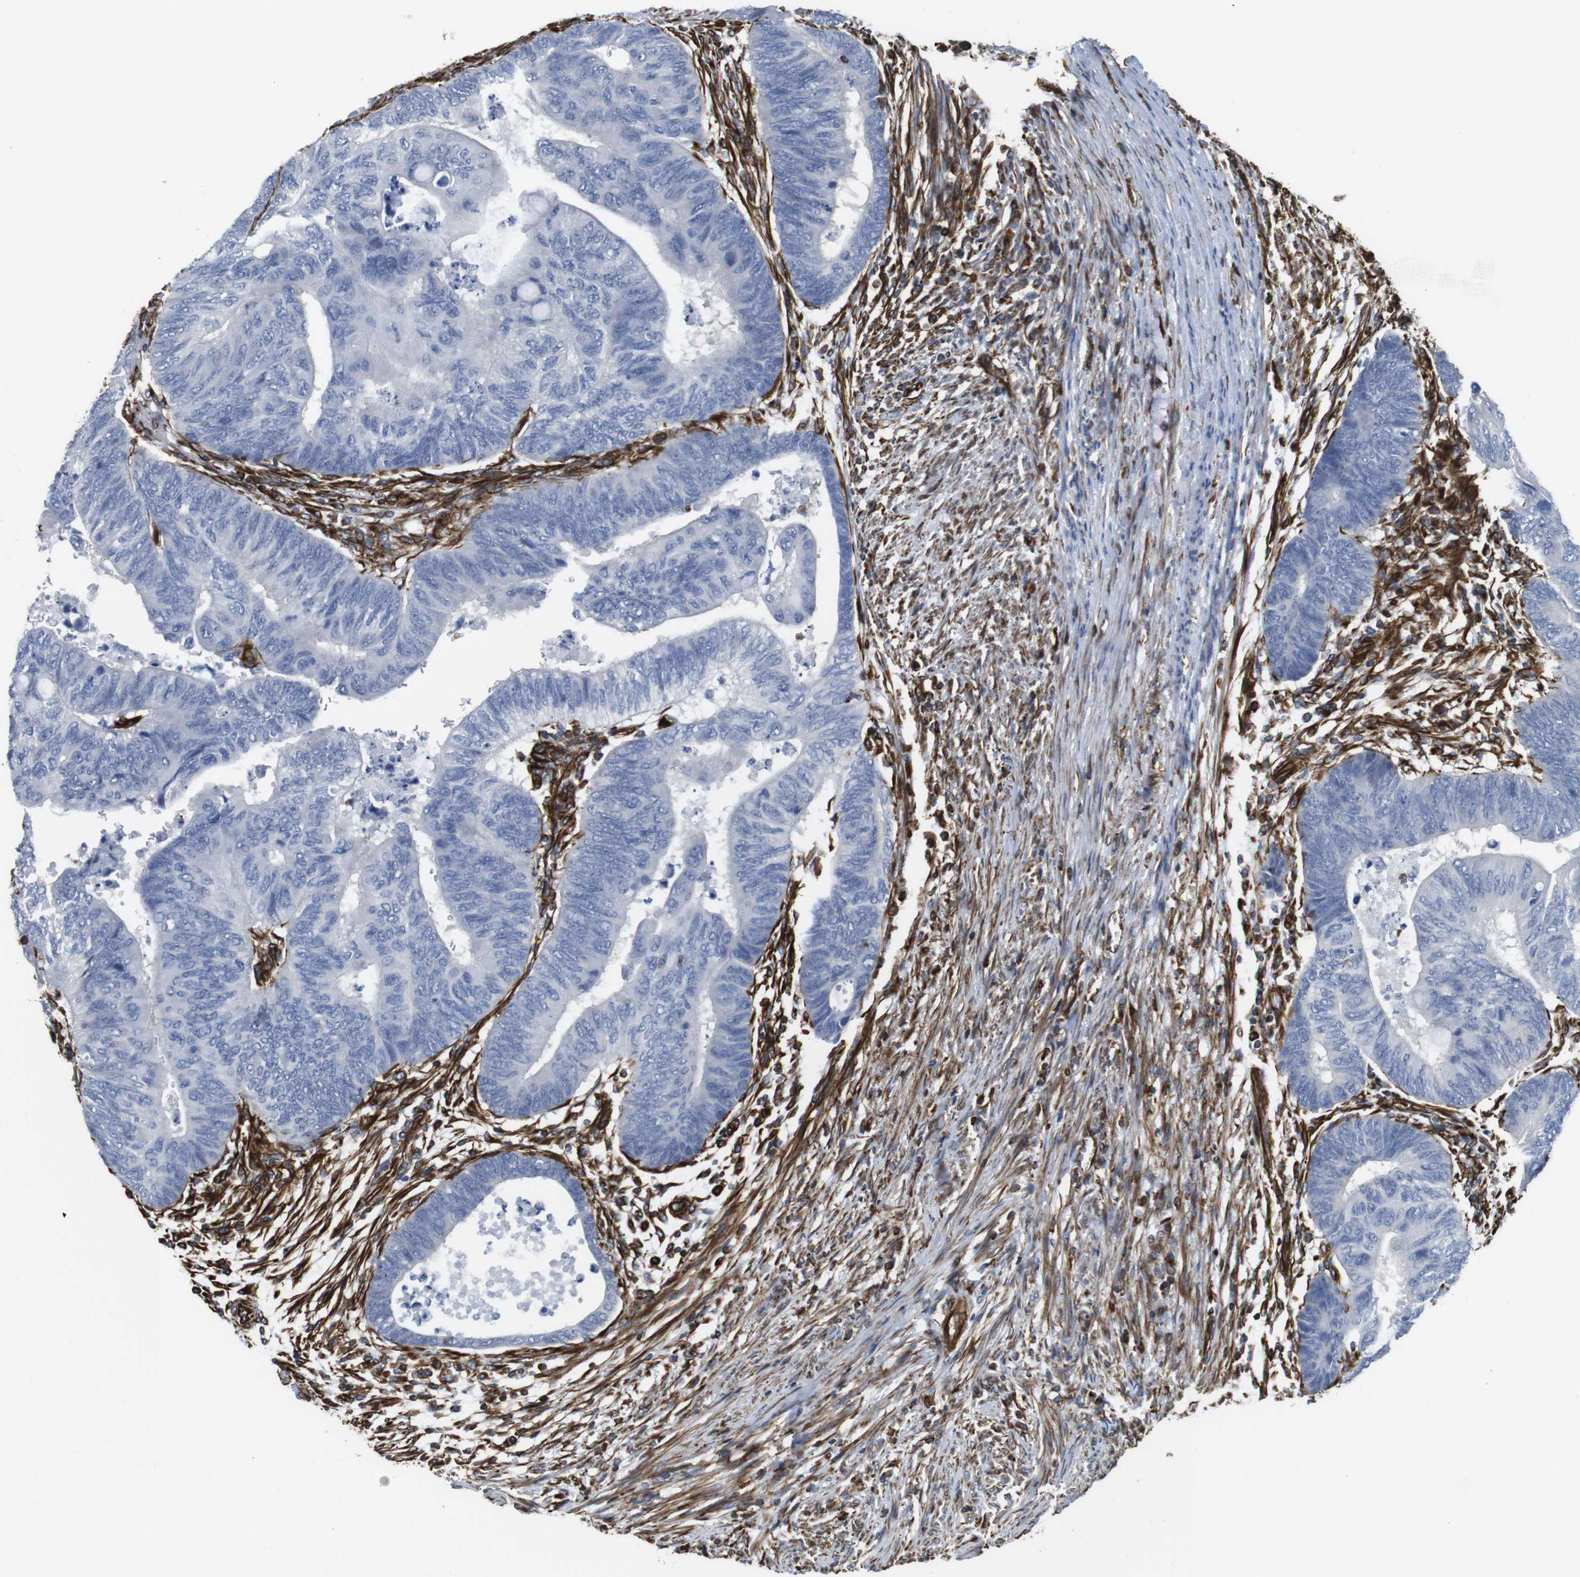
{"staining": {"intensity": "negative", "quantity": "none", "location": "none"}, "tissue": "colorectal cancer", "cell_type": "Tumor cells", "image_type": "cancer", "snomed": [{"axis": "morphology", "description": "Normal tissue, NOS"}, {"axis": "morphology", "description": "Adenocarcinoma, NOS"}, {"axis": "topography", "description": "Rectum"}, {"axis": "topography", "description": "Peripheral nerve tissue"}], "caption": "Immunohistochemistry (IHC) of human adenocarcinoma (colorectal) shows no staining in tumor cells.", "gene": "RALGPS1", "patient": {"sex": "male", "age": 92}}